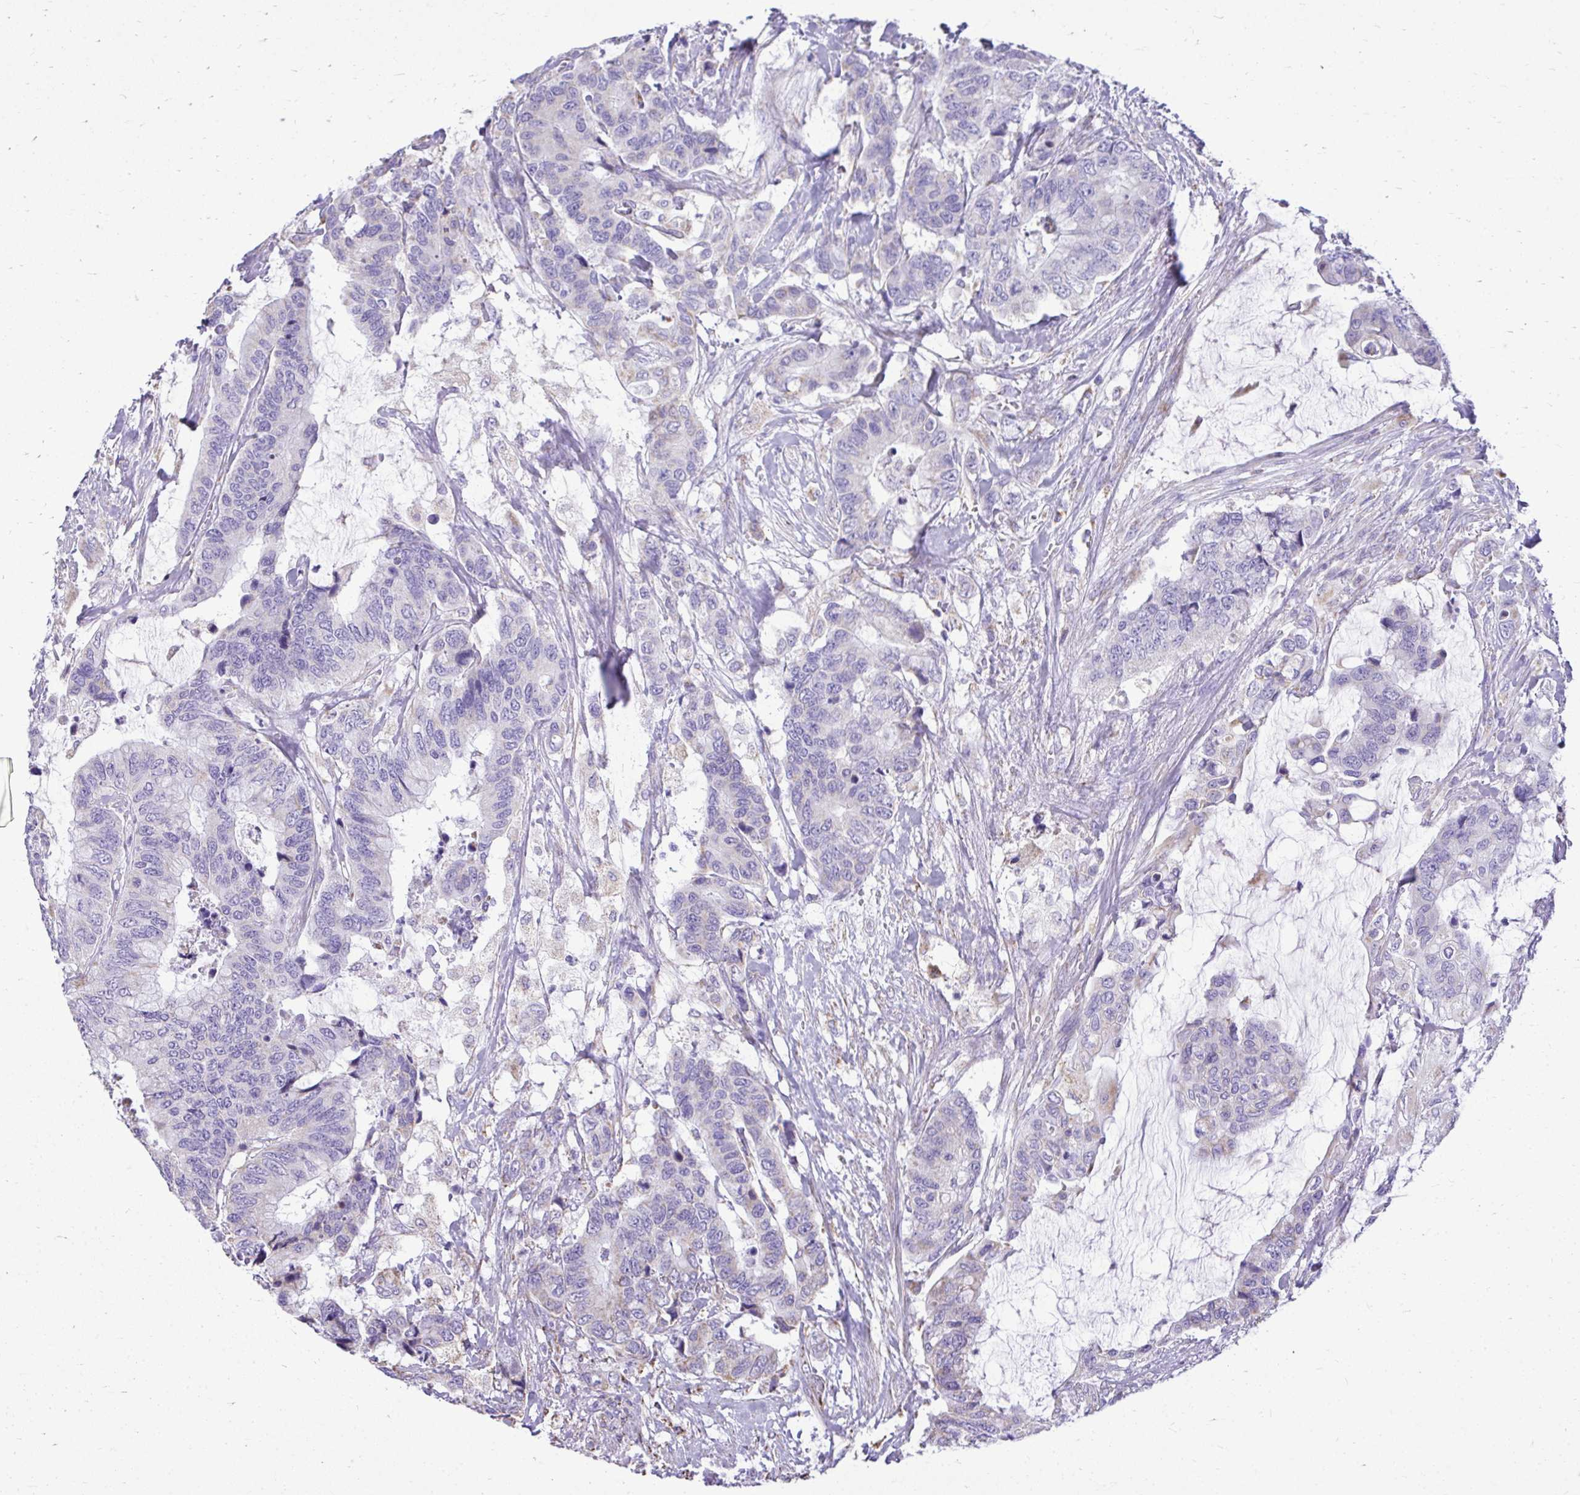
{"staining": {"intensity": "negative", "quantity": "none", "location": "none"}, "tissue": "colorectal cancer", "cell_type": "Tumor cells", "image_type": "cancer", "snomed": [{"axis": "morphology", "description": "Adenocarcinoma, NOS"}, {"axis": "topography", "description": "Rectum"}], "caption": "DAB (3,3'-diaminobenzidine) immunohistochemical staining of colorectal adenocarcinoma reveals no significant expression in tumor cells.", "gene": "MPZL2", "patient": {"sex": "female", "age": 59}}